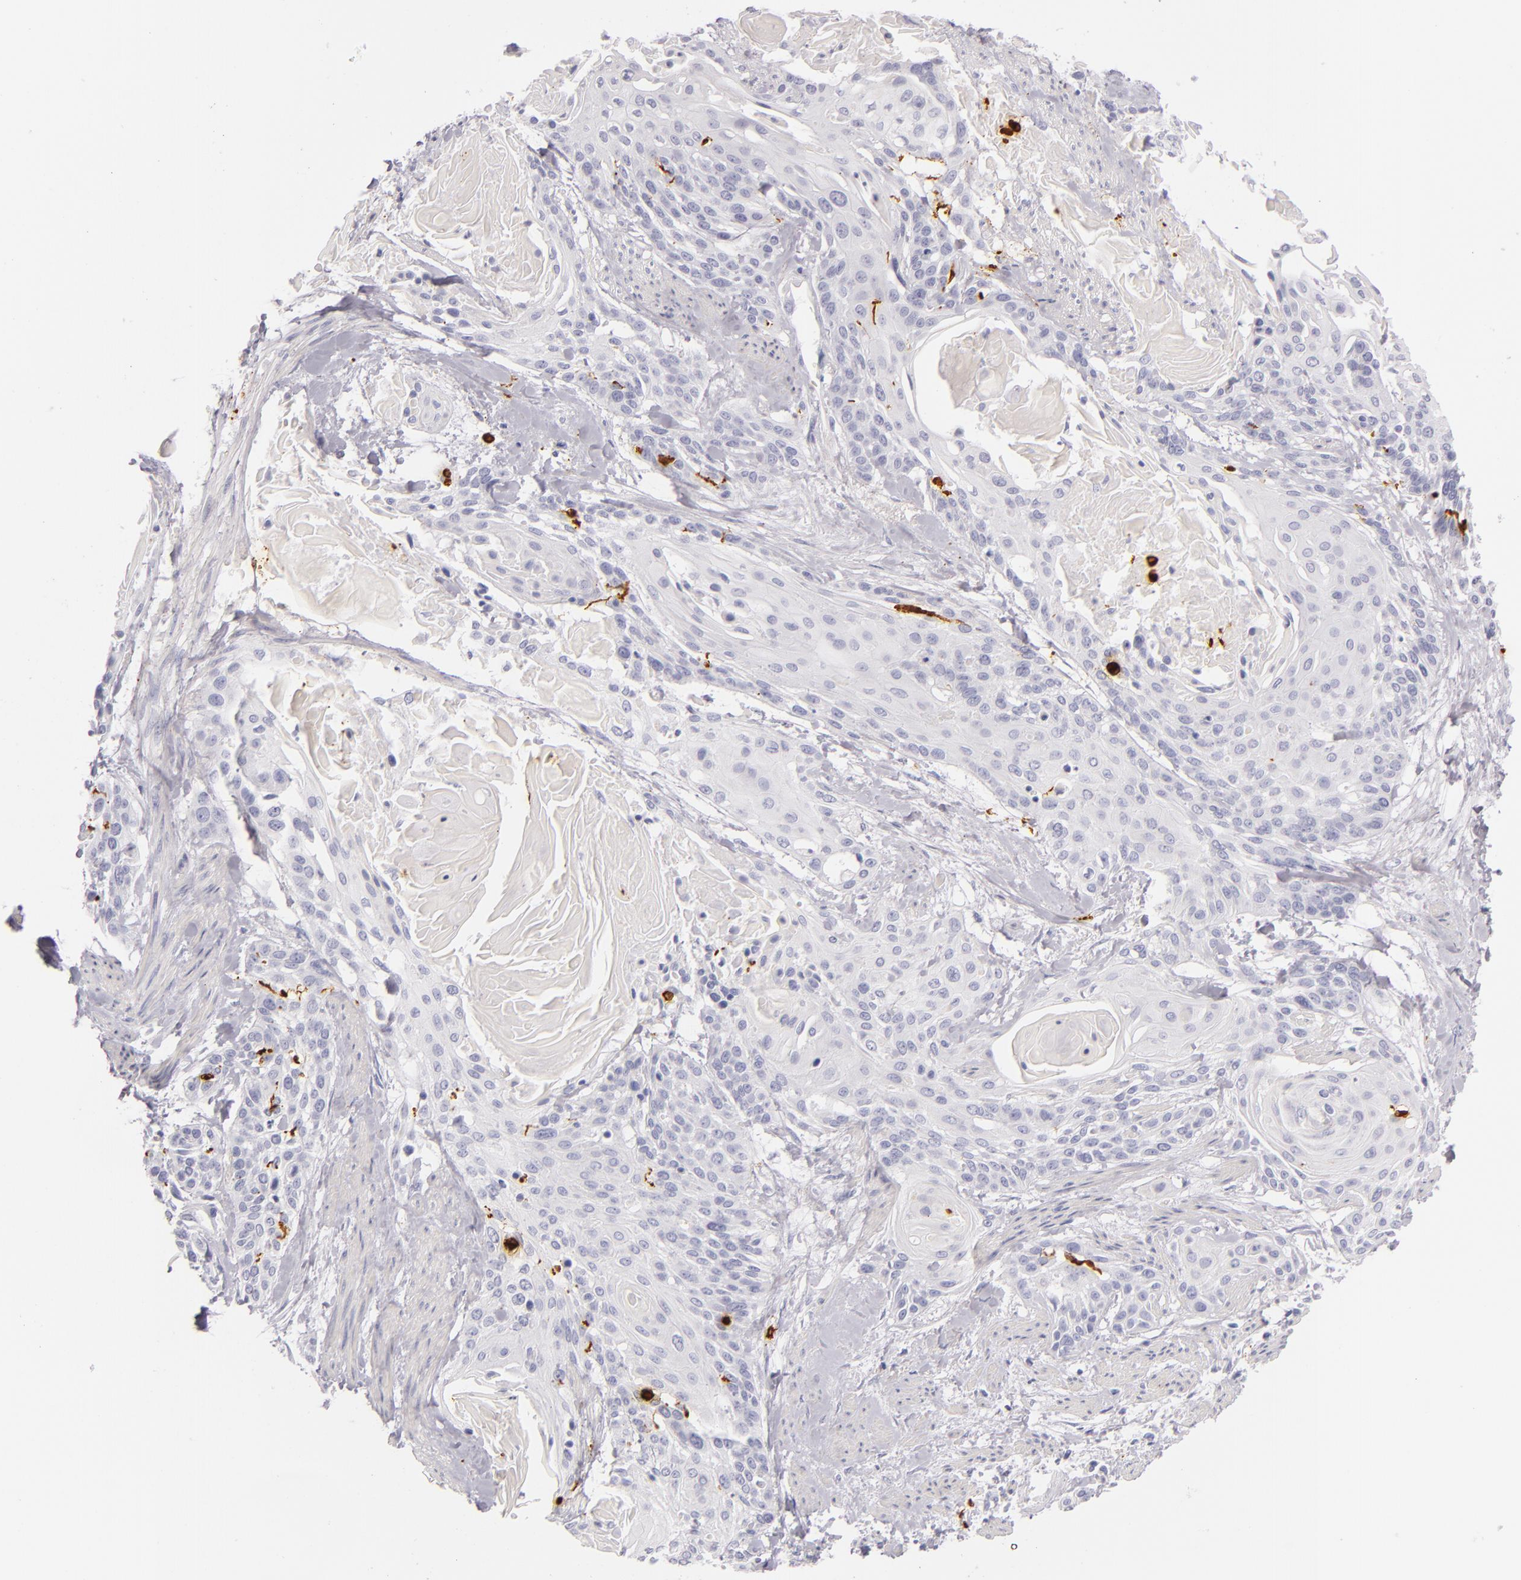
{"staining": {"intensity": "negative", "quantity": "none", "location": "none"}, "tissue": "cervical cancer", "cell_type": "Tumor cells", "image_type": "cancer", "snomed": [{"axis": "morphology", "description": "Squamous cell carcinoma, NOS"}, {"axis": "topography", "description": "Cervix"}], "caption": "A high-resolution micrograph shows immunohistochemistry (IHC) staining of cervical cancer, which reveals no significant expression in tumor cells. The staining is performed using DAB (3,3'-diaminobenzidine) brown chromogen with nuclei counter-stained in using hematoxylin.", "gene": "CD207", "patient": {"sex": "female", "age": 57}}